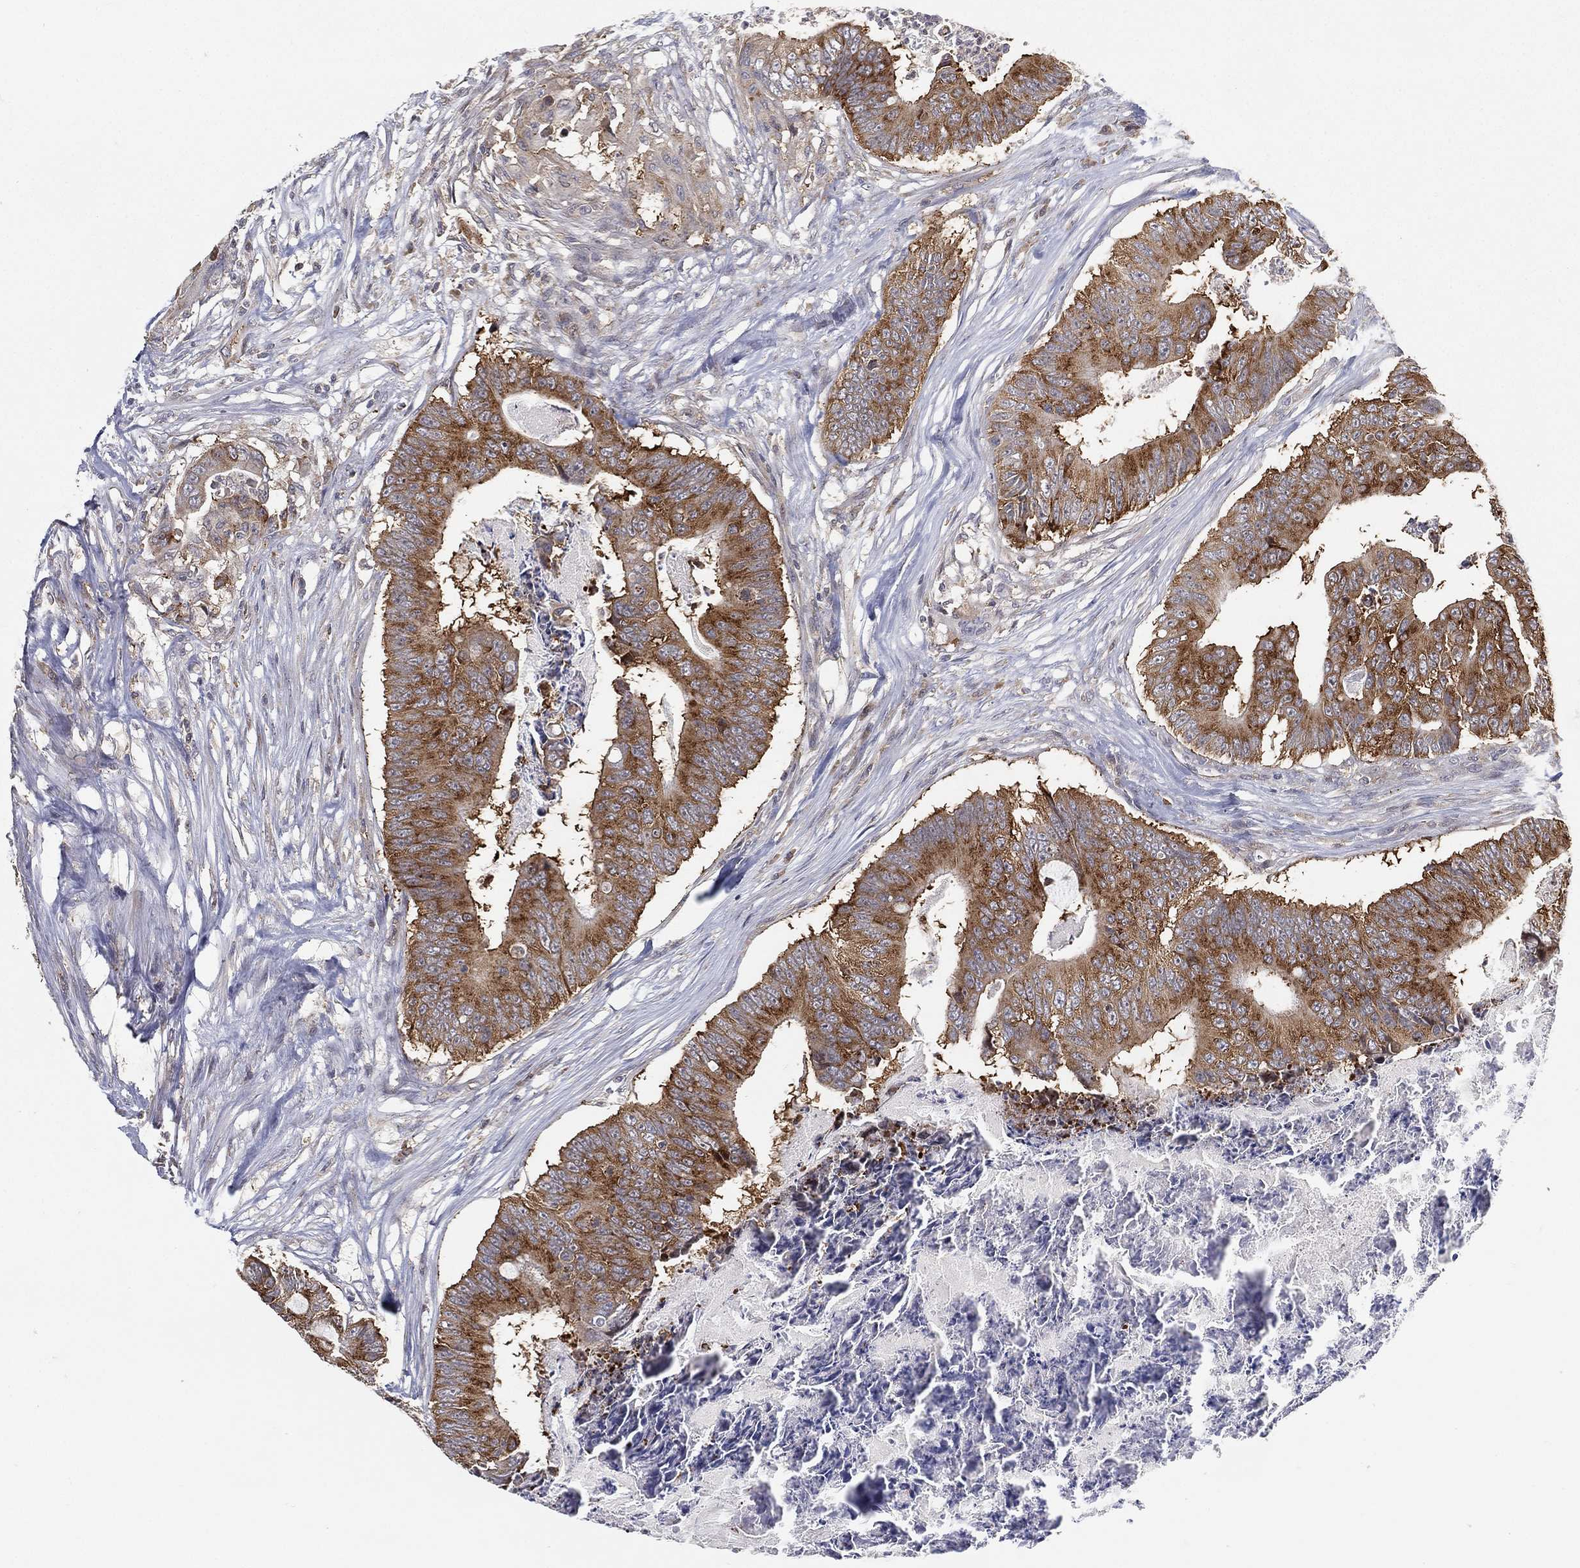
{"staining": {"intensity": "strong", "quantity": ">75%", "location": "cytoplasmic/membranous"}, "tissue": "colorectal cancer", "cell_type": "Tumor cells", "image_type": "cancer", "snomed": [{"axis": "morphology", "description": "Adenocarcinoma, NOS"}, {"axis": "topography", "description": "Colon"}], "caption": "The image displays a brown stain indicating the presence of a protein in the cytoplasmic/membranous of tumor cells in colorectal adenocarcinoma. (Stains: DAB in brown, nuclei in blue, Microscopy: brightfield microscopy at high magnification).", "gene": "TMTC4", "patient": {"sex": "male", "age": 84}}